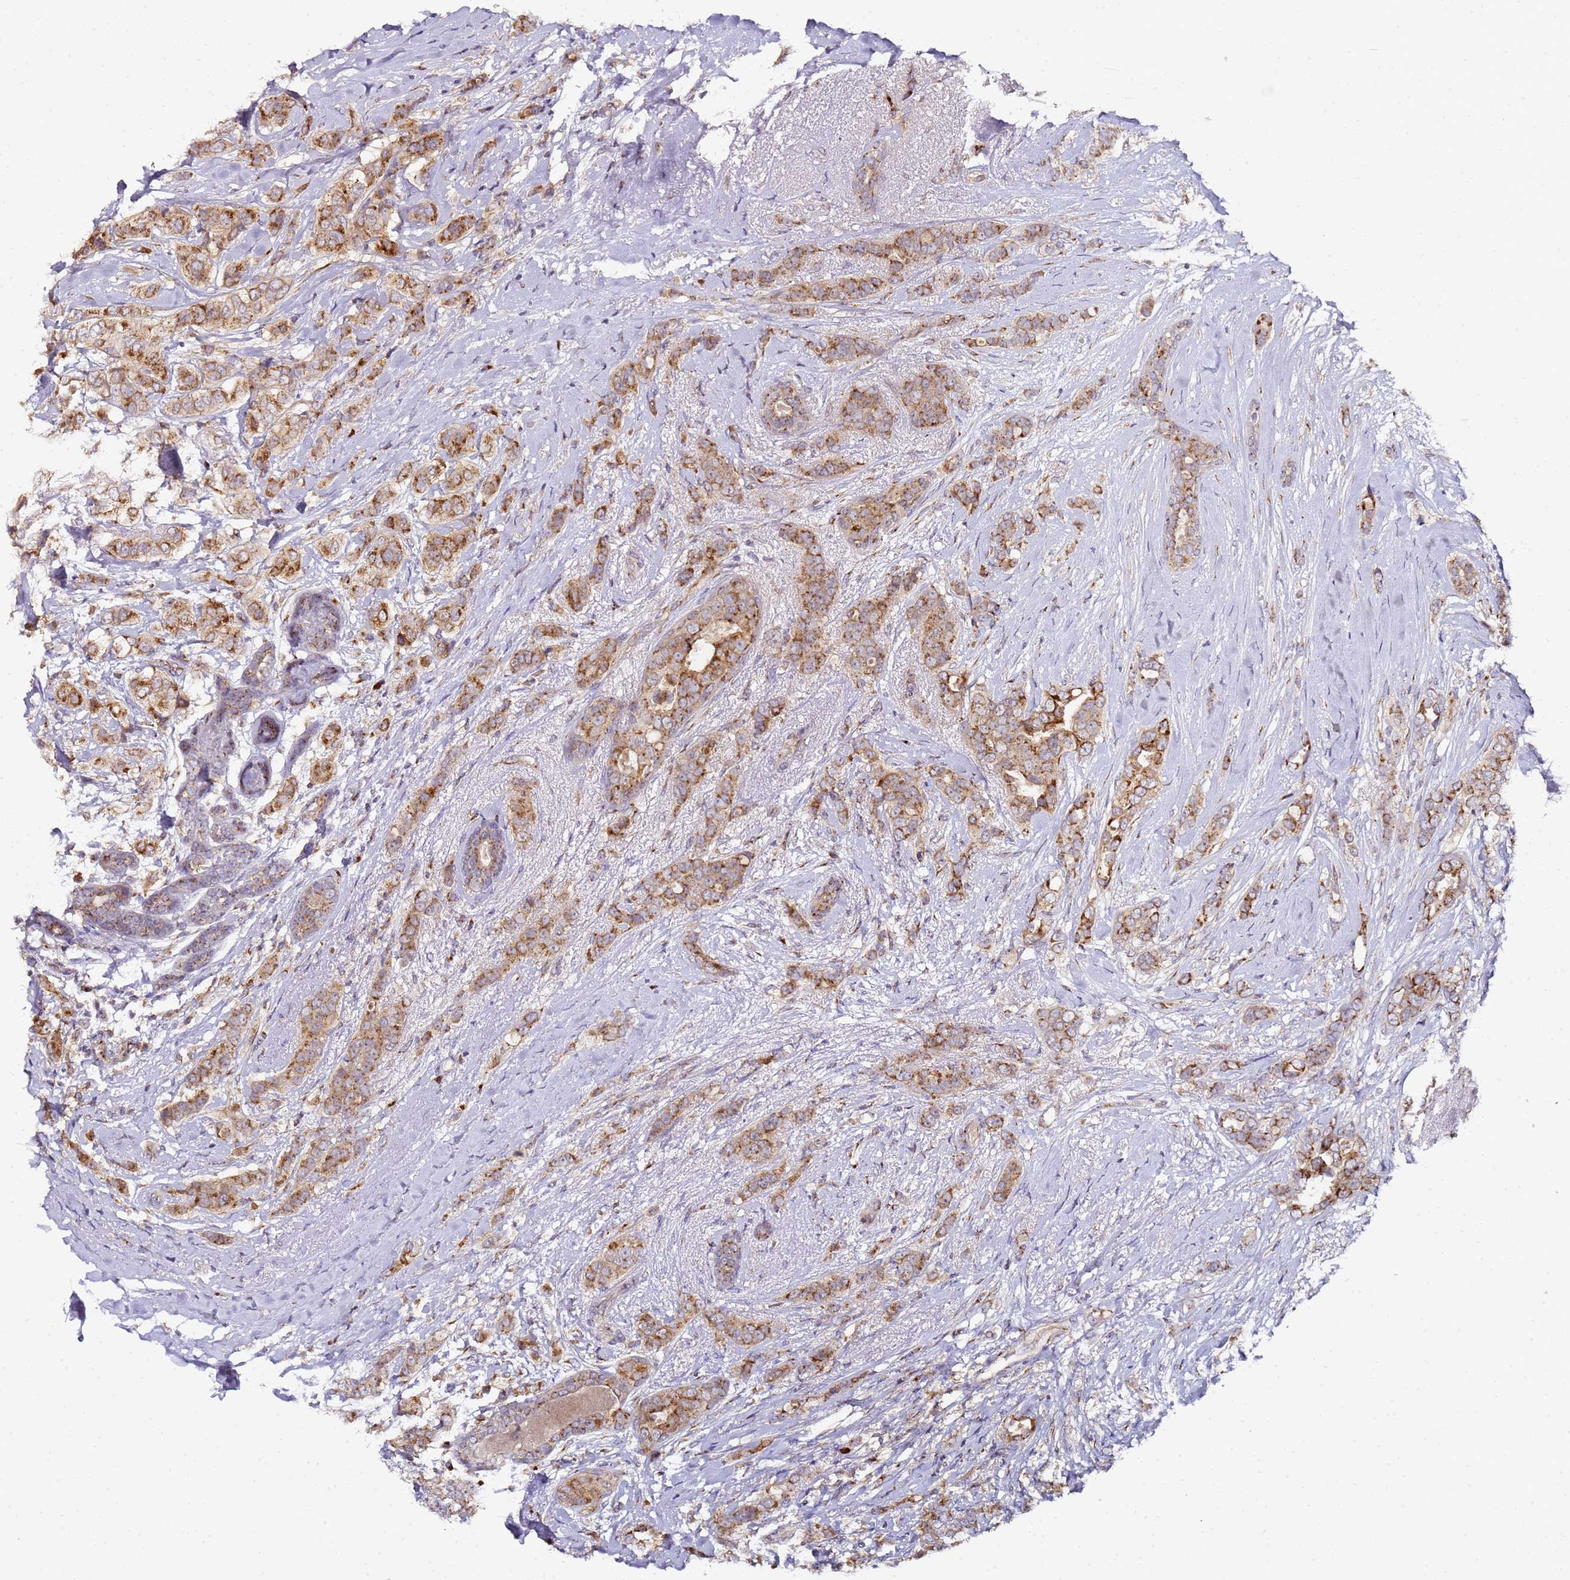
{"staining": {"intensity": "moderate", "quantity": ">75%", "location": "cytoplasmic/membranous"}, "tissue": "breast cancer", "cell_type": "Tumor cells", "image_type": "cancer", "snomed": [{"axis": "morphology", "description": "Lobular carcinoma"}, {"axis": "topography", "description": "Breast"}], "caption": "About >75% of tumor cells in human breast cancer reveal moderate cytoplasmic/membranous protein staining as visualized by brown immunohistochemical staining.", "gene": "MRPL49", "patient": {"sex": "female", "age": 51}}